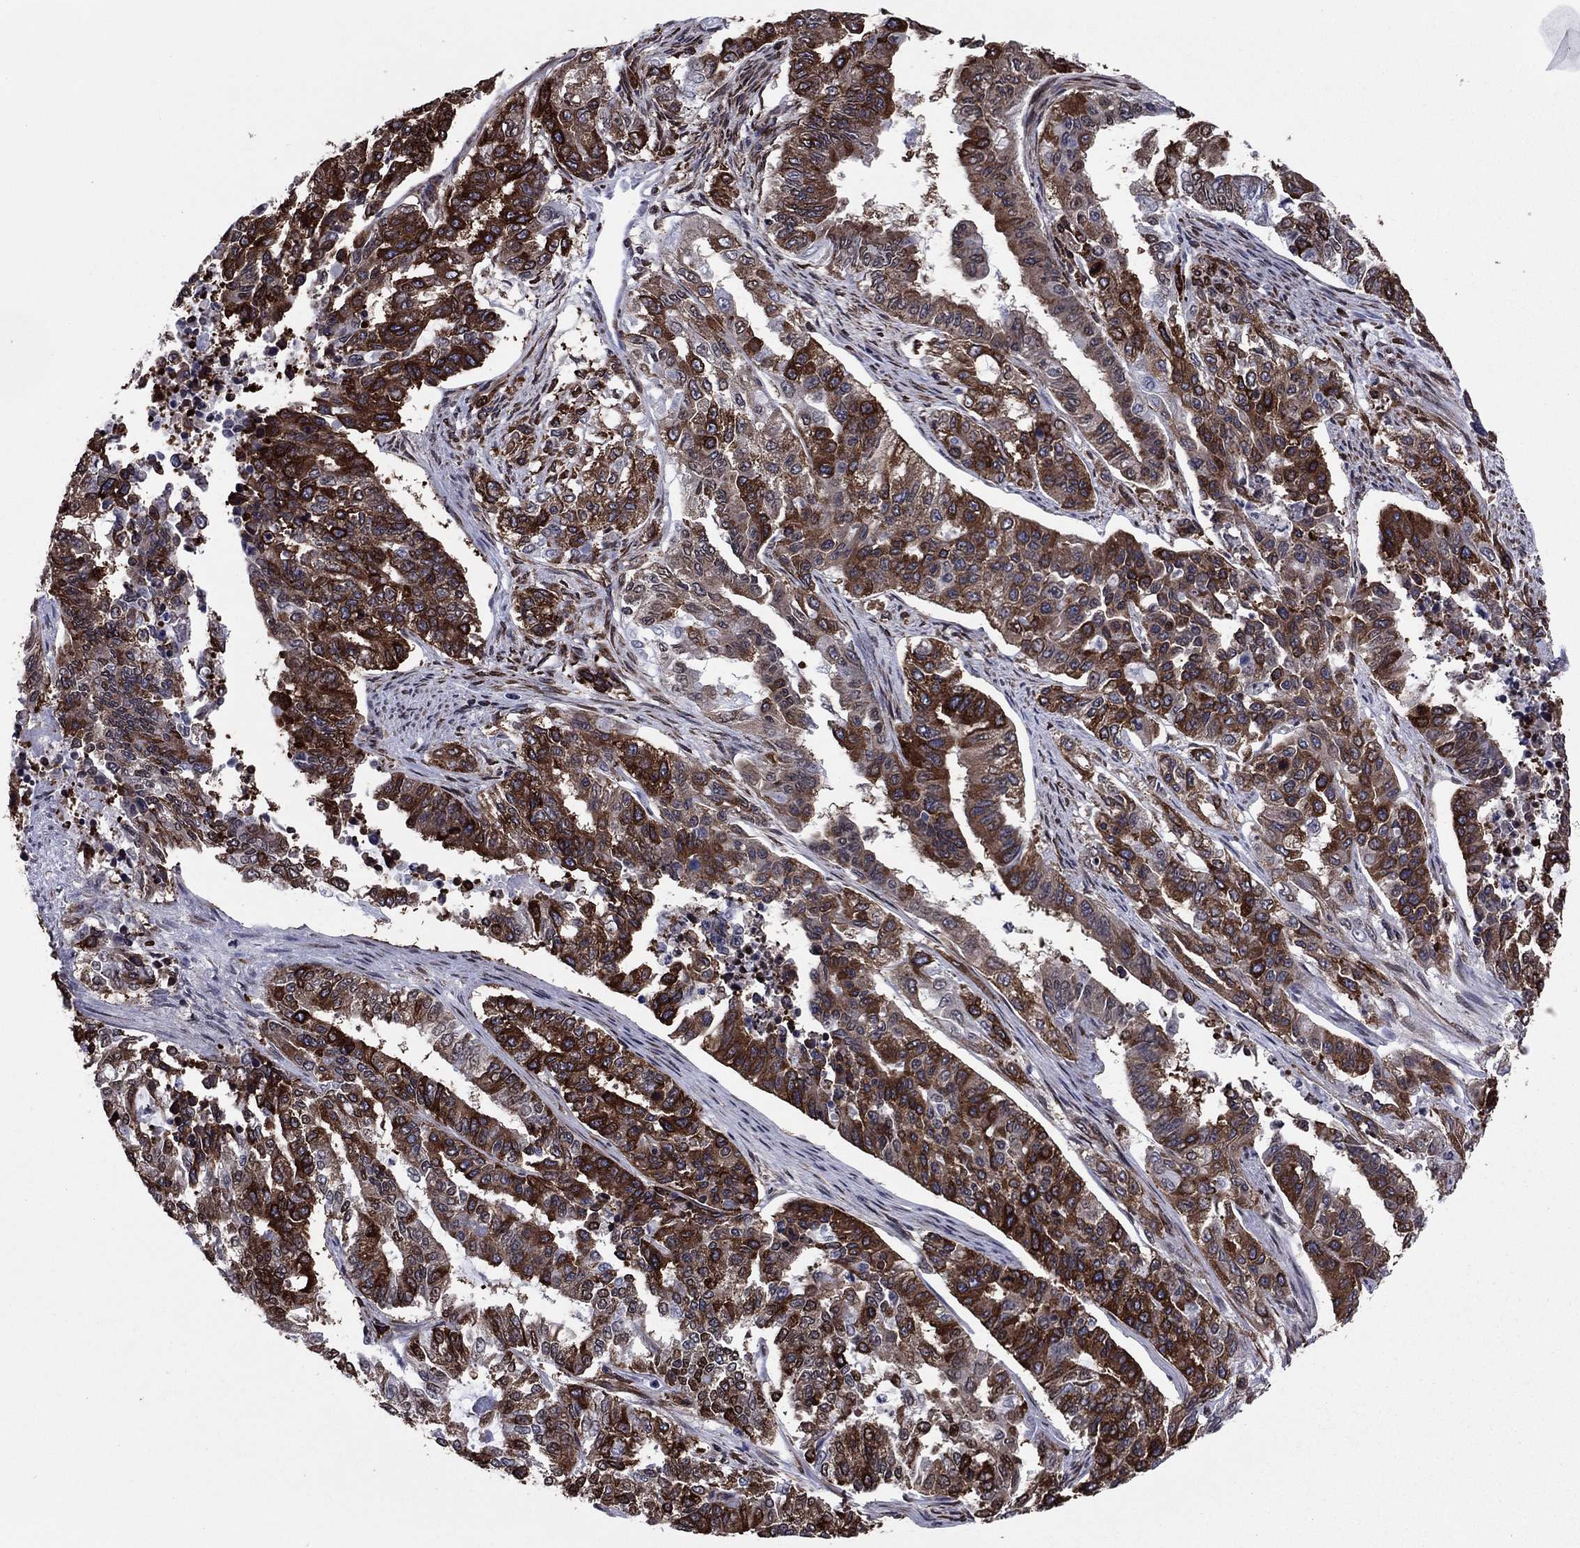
{"staining": {"intensity": "strong", "quantity": ">75%", "location": "cytoplasmic/membranous"}, "tissue": "endometrial cancer", "cell_type": "Tumor cells", "image_type": "cancer", "snomed": [{"axis": "morphology", "description": "Adenocarcinoma, NOS"}, {"axis": "topography", "description": "Uterus"}], "caption": "High-magnification brightfield microscopy of endometrial cancer stained with DAB (3,3'-diaminobenzidine) (brown) and counterstained with hematoxylin (blue). tumor cells exhibit strong cytoplasmic/membranous positivity is appreciated in approximately>75% of cells.", "gene": "YBX1", "patient": {"sex": "female", "age": 59}}